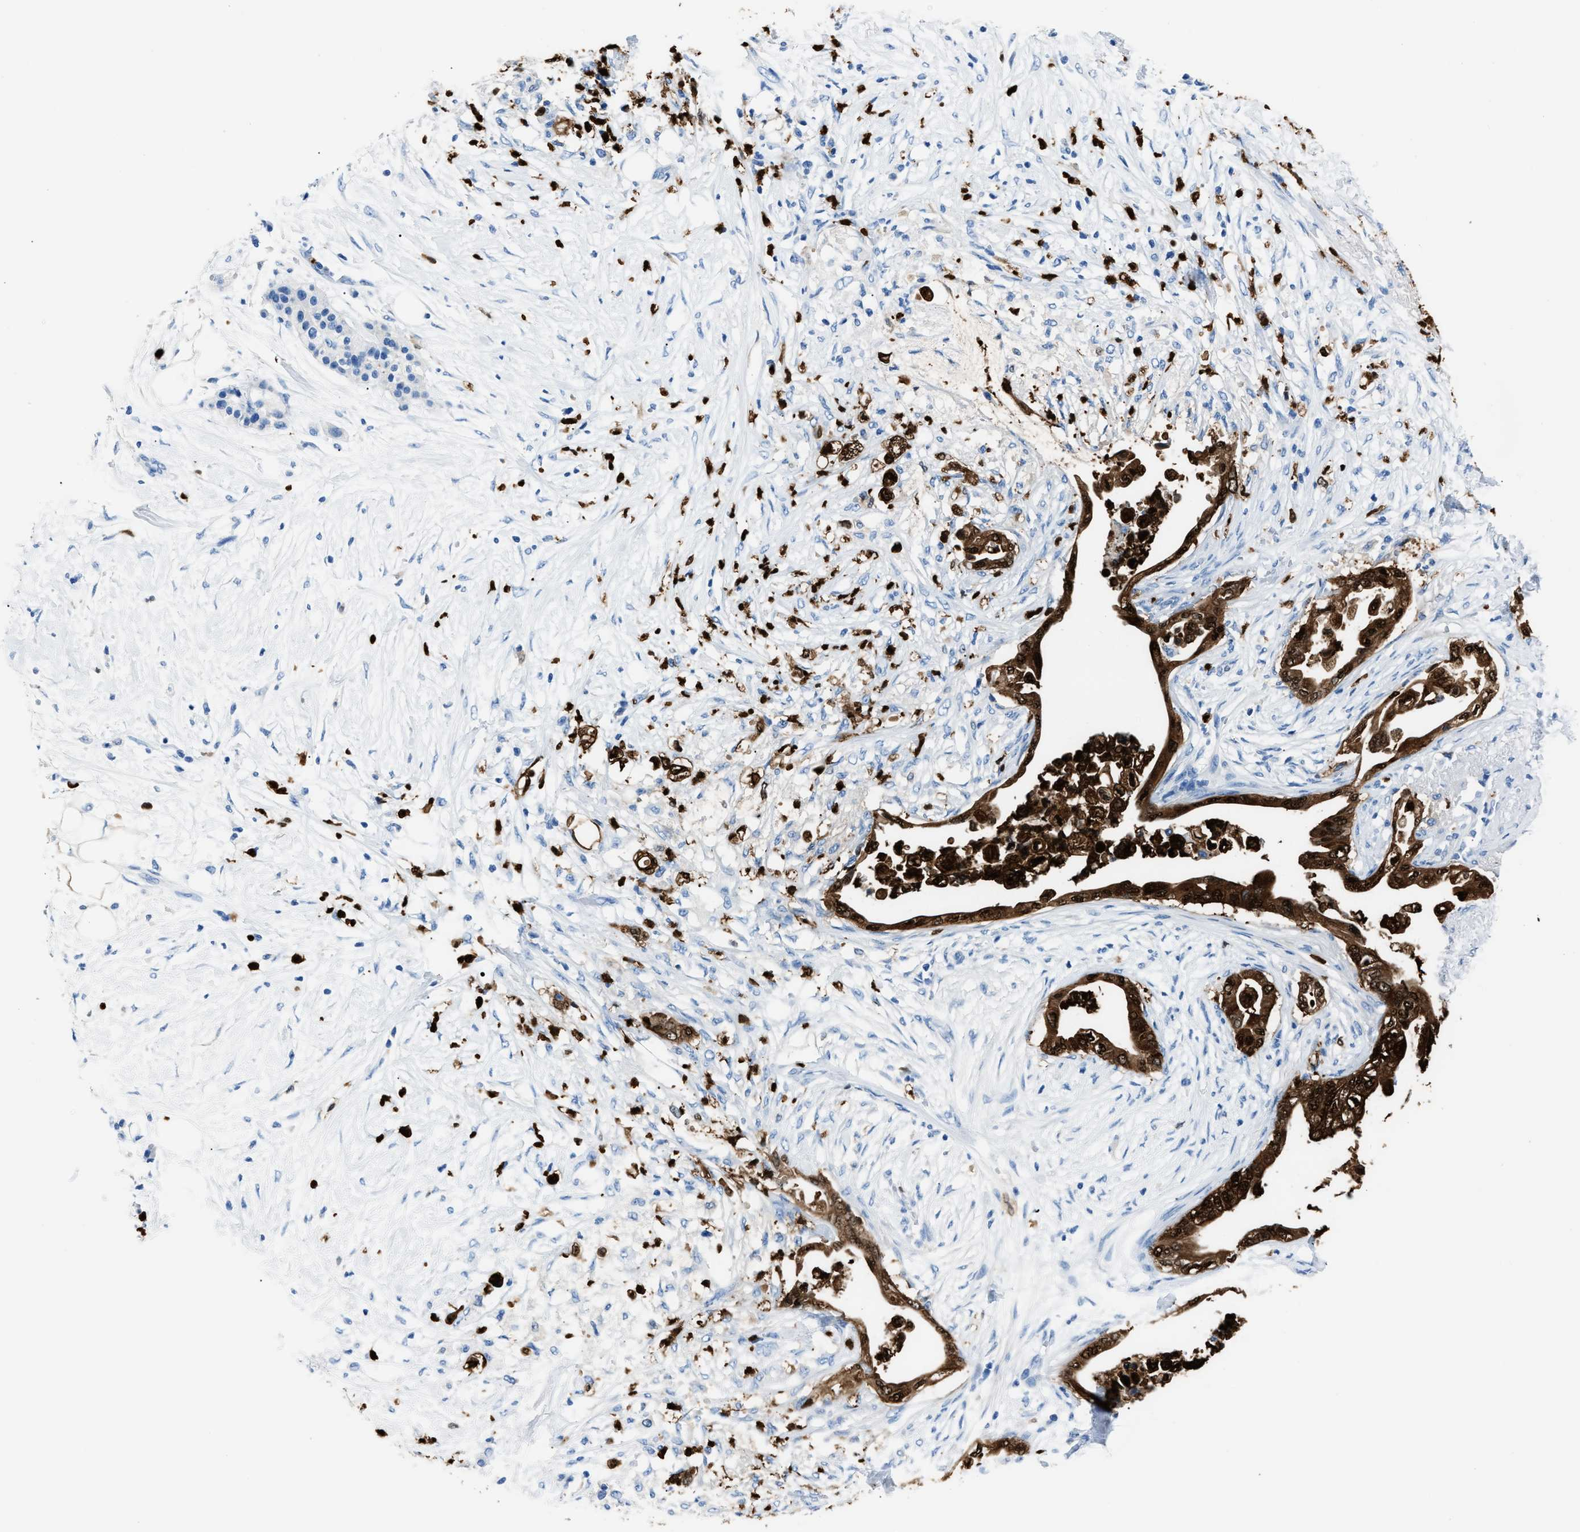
{"staining": {"intensity": "strong", "quantity": ">75%", "location": "cytoplasmic/membranous,nuclear"}, "tissue": "pancreatic cancer", "cell_type": "Tumor cells", "image_type": "cancer", "snomed": [{"axis": "morphology", "description": "Normal tissue, NOS"}, {"axis": "morphology", "description": "Adenocarcinoma, NOS"}, {"axis": "topography", "description": "Pancreas"}, {"axis": "topography", "description": "Duodenum"}], "caption": "Adenocarcinoma (pancreatic) stained with a brown dye demonstrates strong cytoplasmic/membranous and nuclear positive staining in about >75% of tumor cells.", "gene": "S100P", "patient": {"sex": "female", "age": 60}}